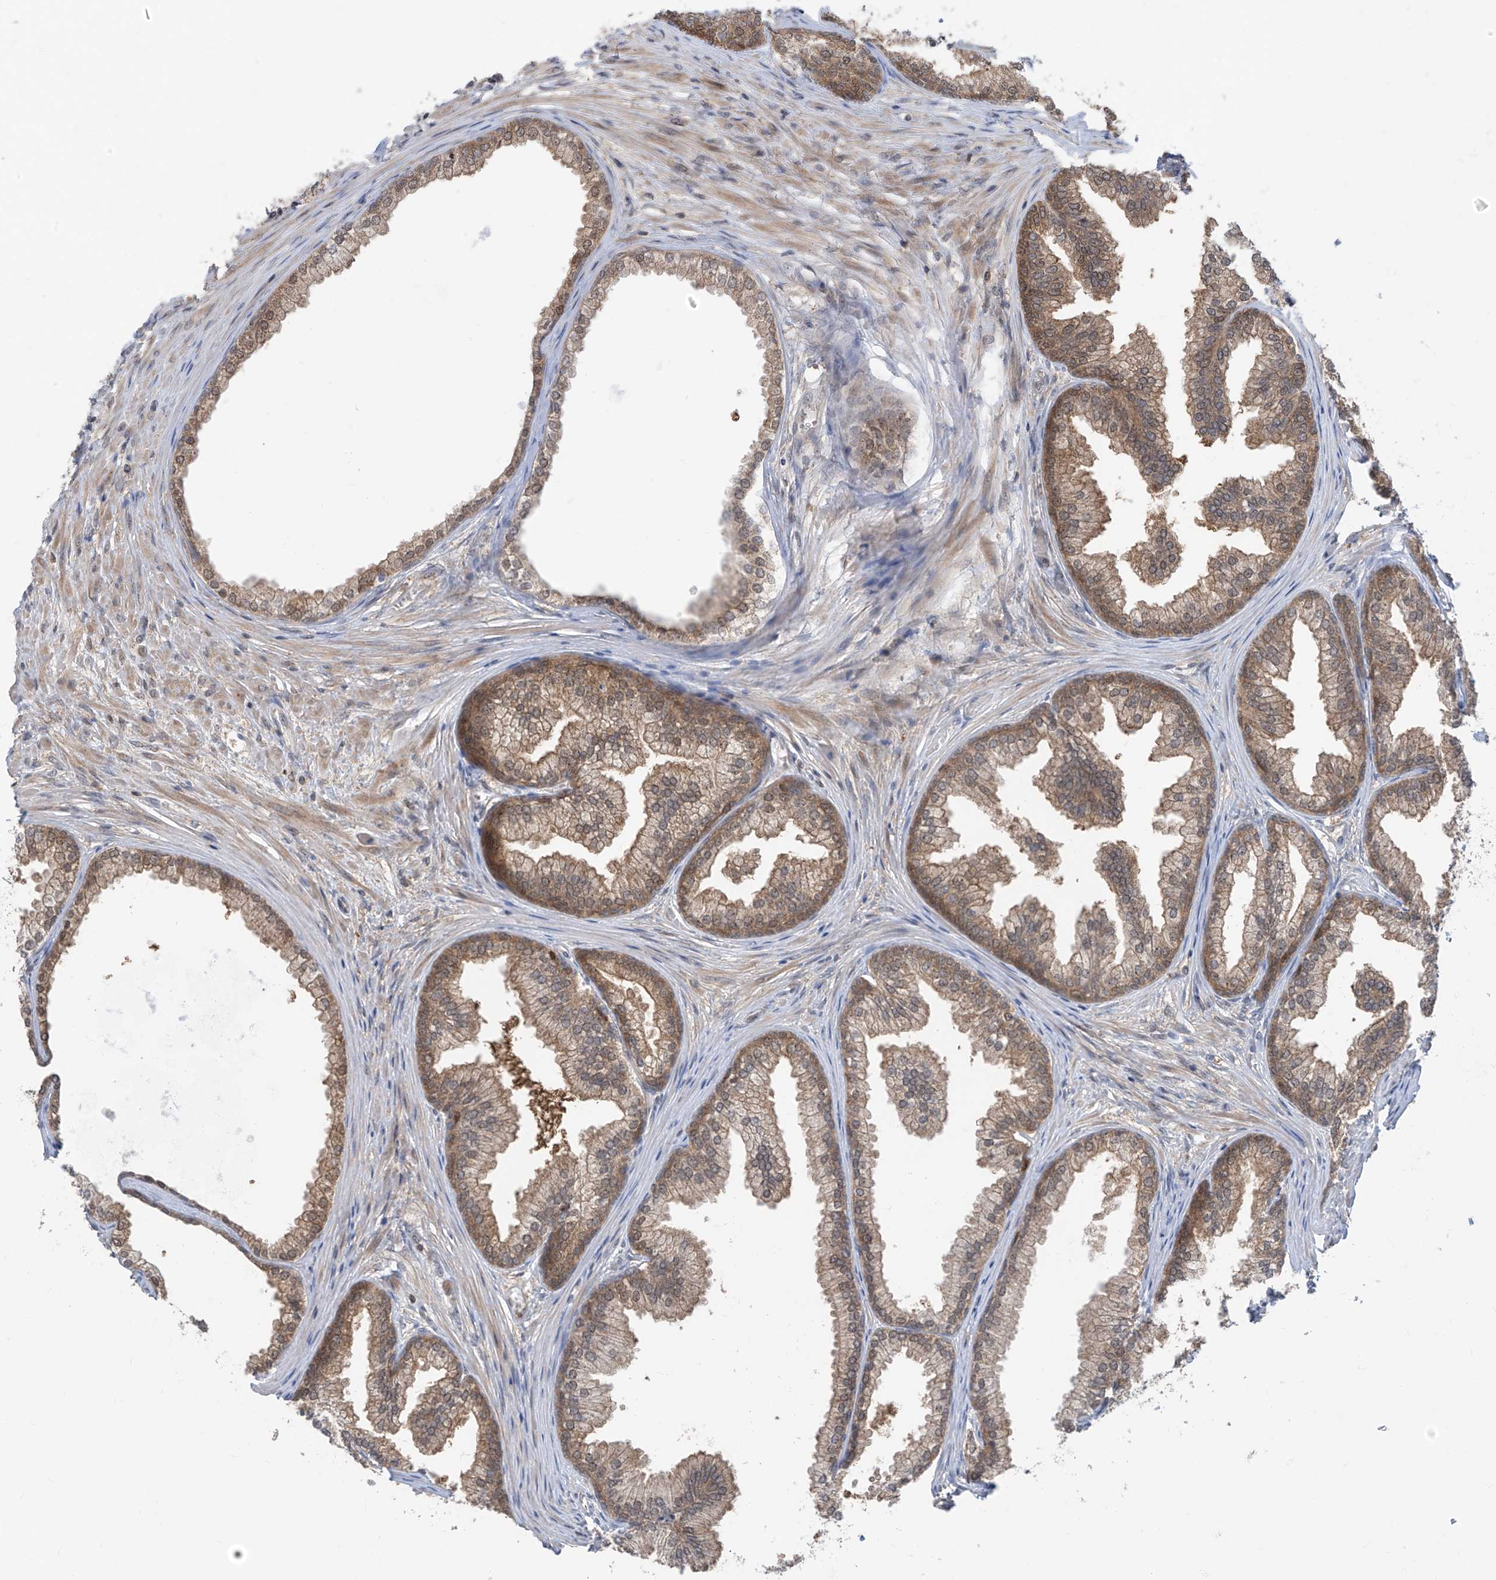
{"staining": {"intensity": "strong", "quantity": "<25%", "location": "cytoplasmic/membranous,nuclear"}, "tissue": "prostate", "cell_type": "Glandular cells", "image_type": "normal", "snomed": [{"axis": "morphology", "description": "Normal tissue, NOS"}, {"axis": "topography", "description": "Prostate"}], "caption": "Immunohistochemistry micrograph of normal prostate stained for a protein (brown), which reveals medium levels of strong cytoplasmic/membranous,nuclear positivity in approximately <25% of glandular cells.", "gene": "TTC38", "patient": {"sex": "male", "age": 76}}